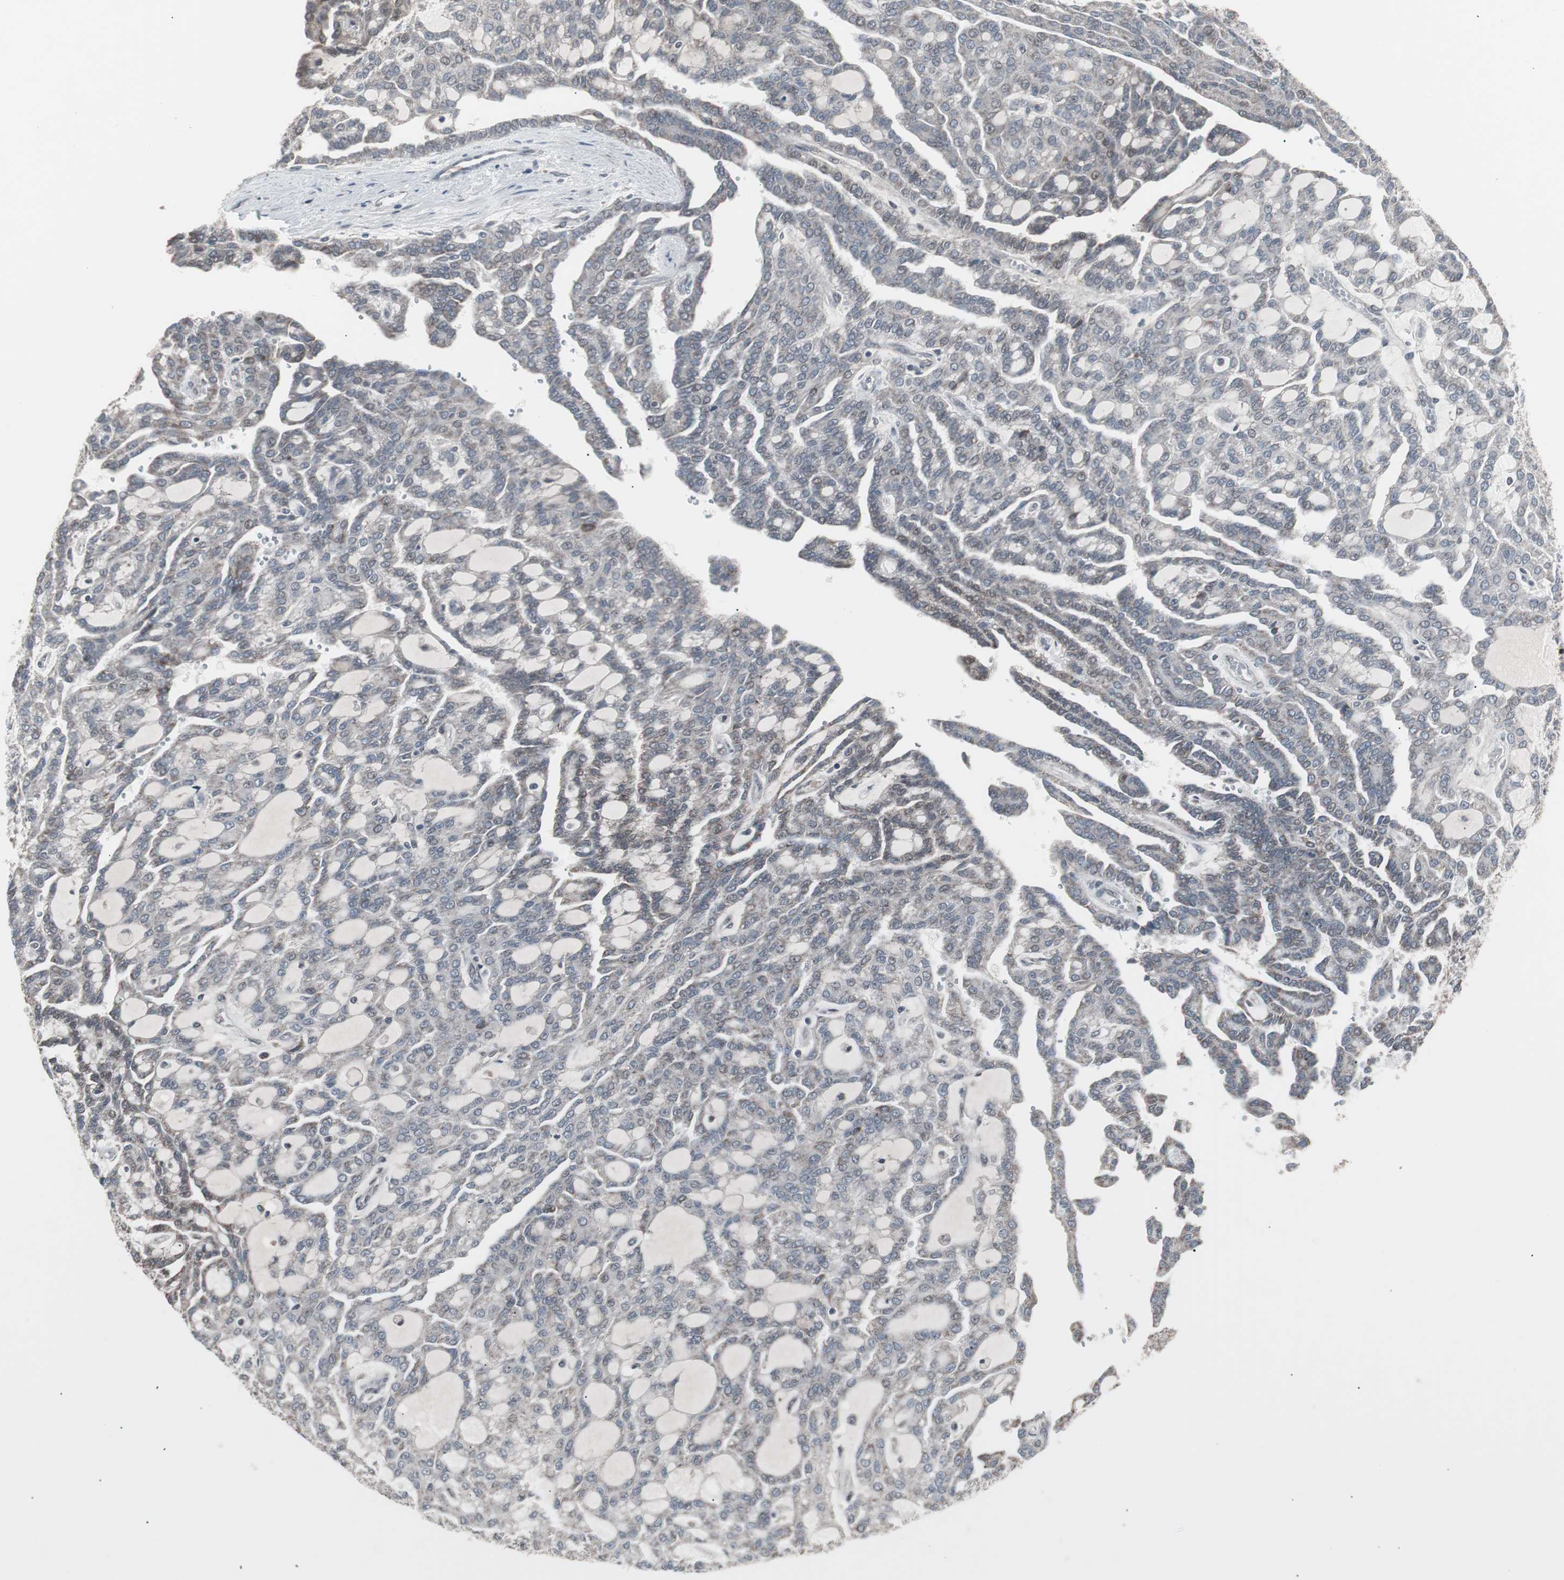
{"staining": {"intensity": "weak", "quantity": "<25%", "location": "cytoplasmic/membranous,nuclear"}, "tissue": "renal cancer", "cell_type": "Tumor cells", "image_type": "cancer", "snomed": [{"axis": "morphology", "description": "Adenocarcinoma, NOS"}, {"axis": "topography", "description": "Kidney"}], "caption": "Immunohistochemical staining of human adenocarcinoma (renal) shows no significant expression in tumor cells.", "gene": "RXRA", "patient": {"sex": "male", "age": 63}}